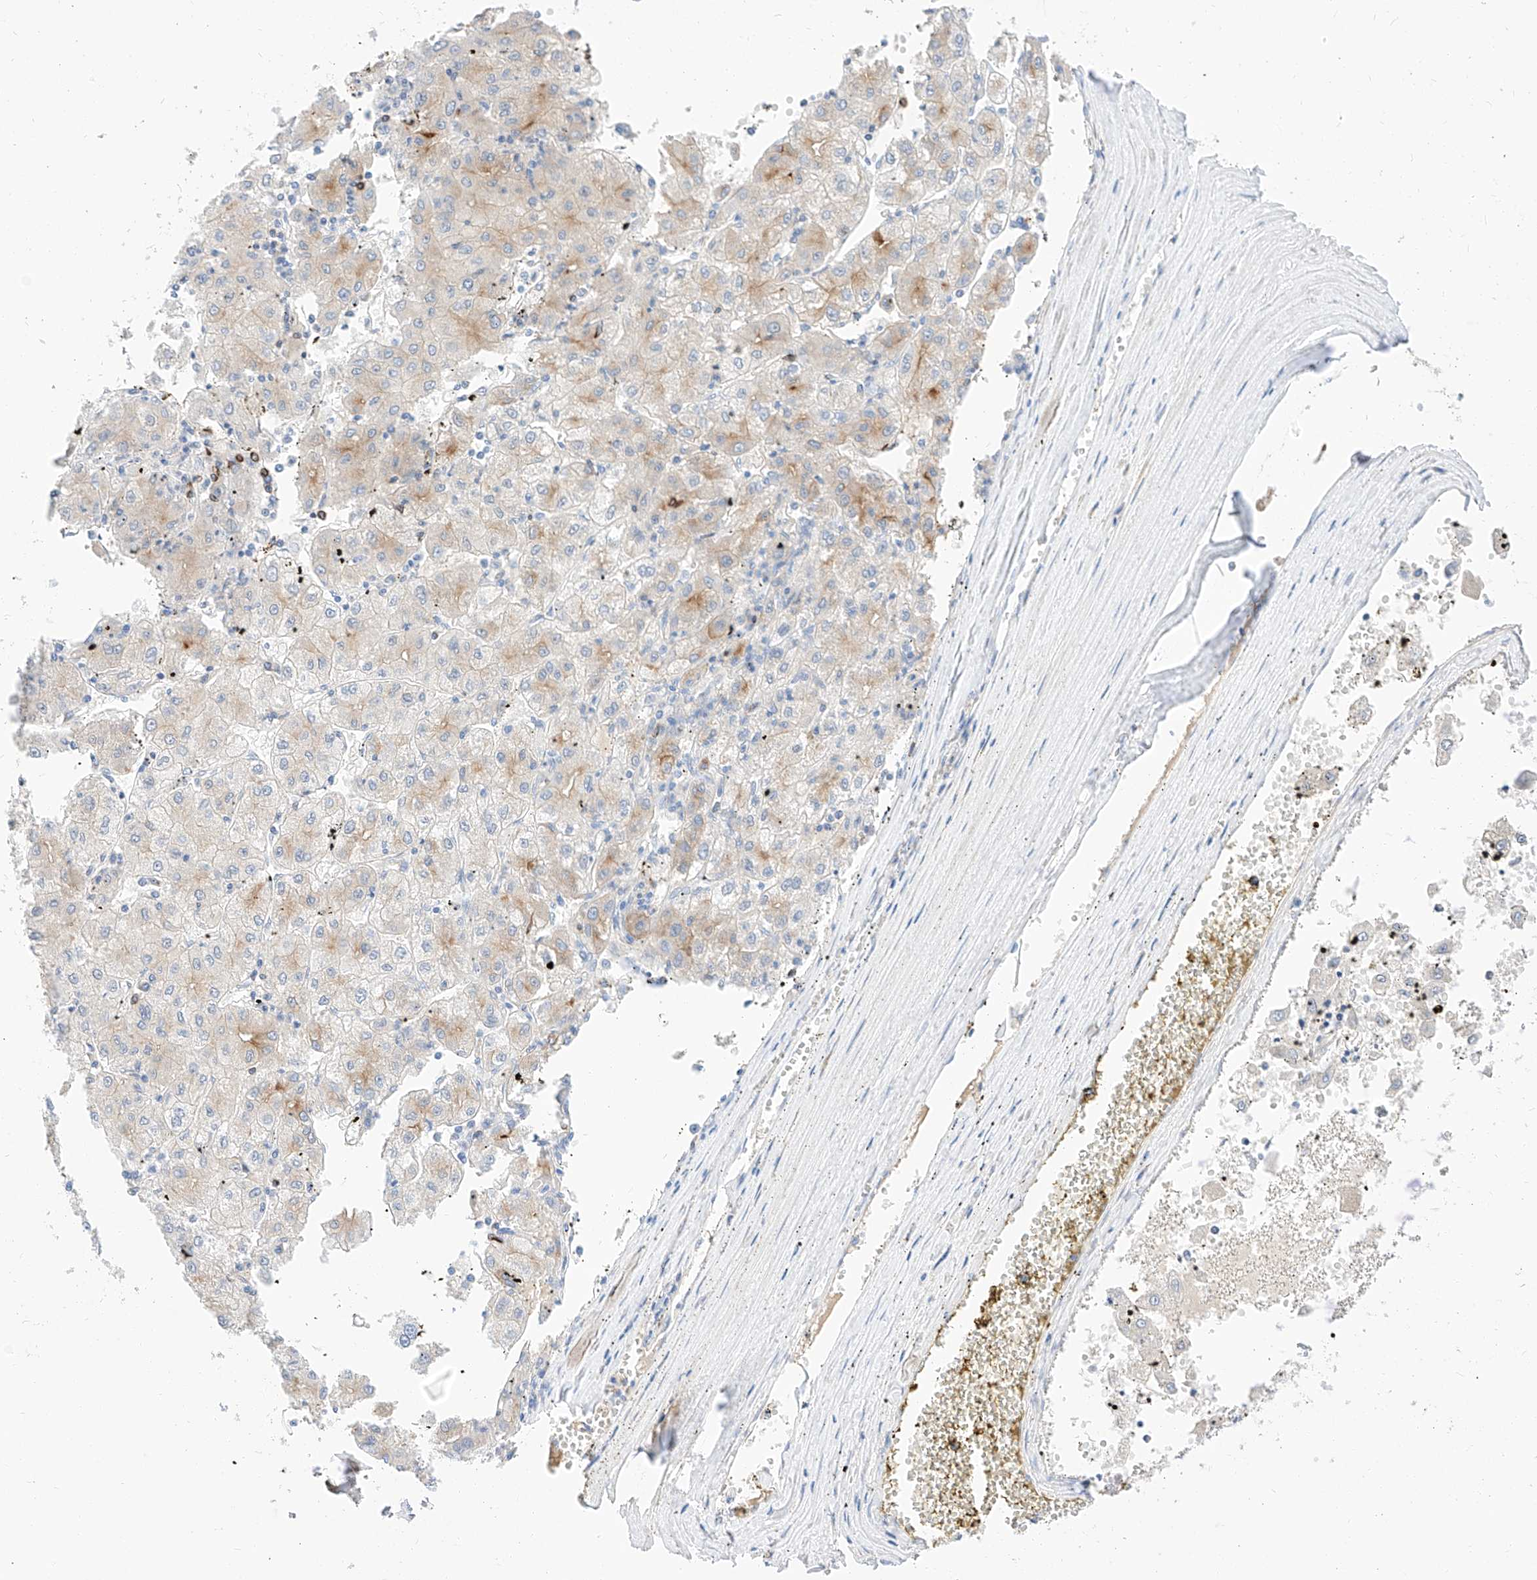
{"staining": {"intensity": "weak", "quantity": "<25%", "location": "cytoplasmic/membranous"}, "tissue": "liver cancer", "cell_type": "Tumor cells", "image_type": "cancer", "snomed": [{"axis": "morphology", "description": "Carcinoma, Hepatocellular, NOS"}, {"axis": "topography", "description": "Liver"}], "caption": "Immunohistochemical staining of liver cancer reveals no significant staining in tumor cells.", "gene": "MAP7", "patient": {"sex": "male", "age": 72}}